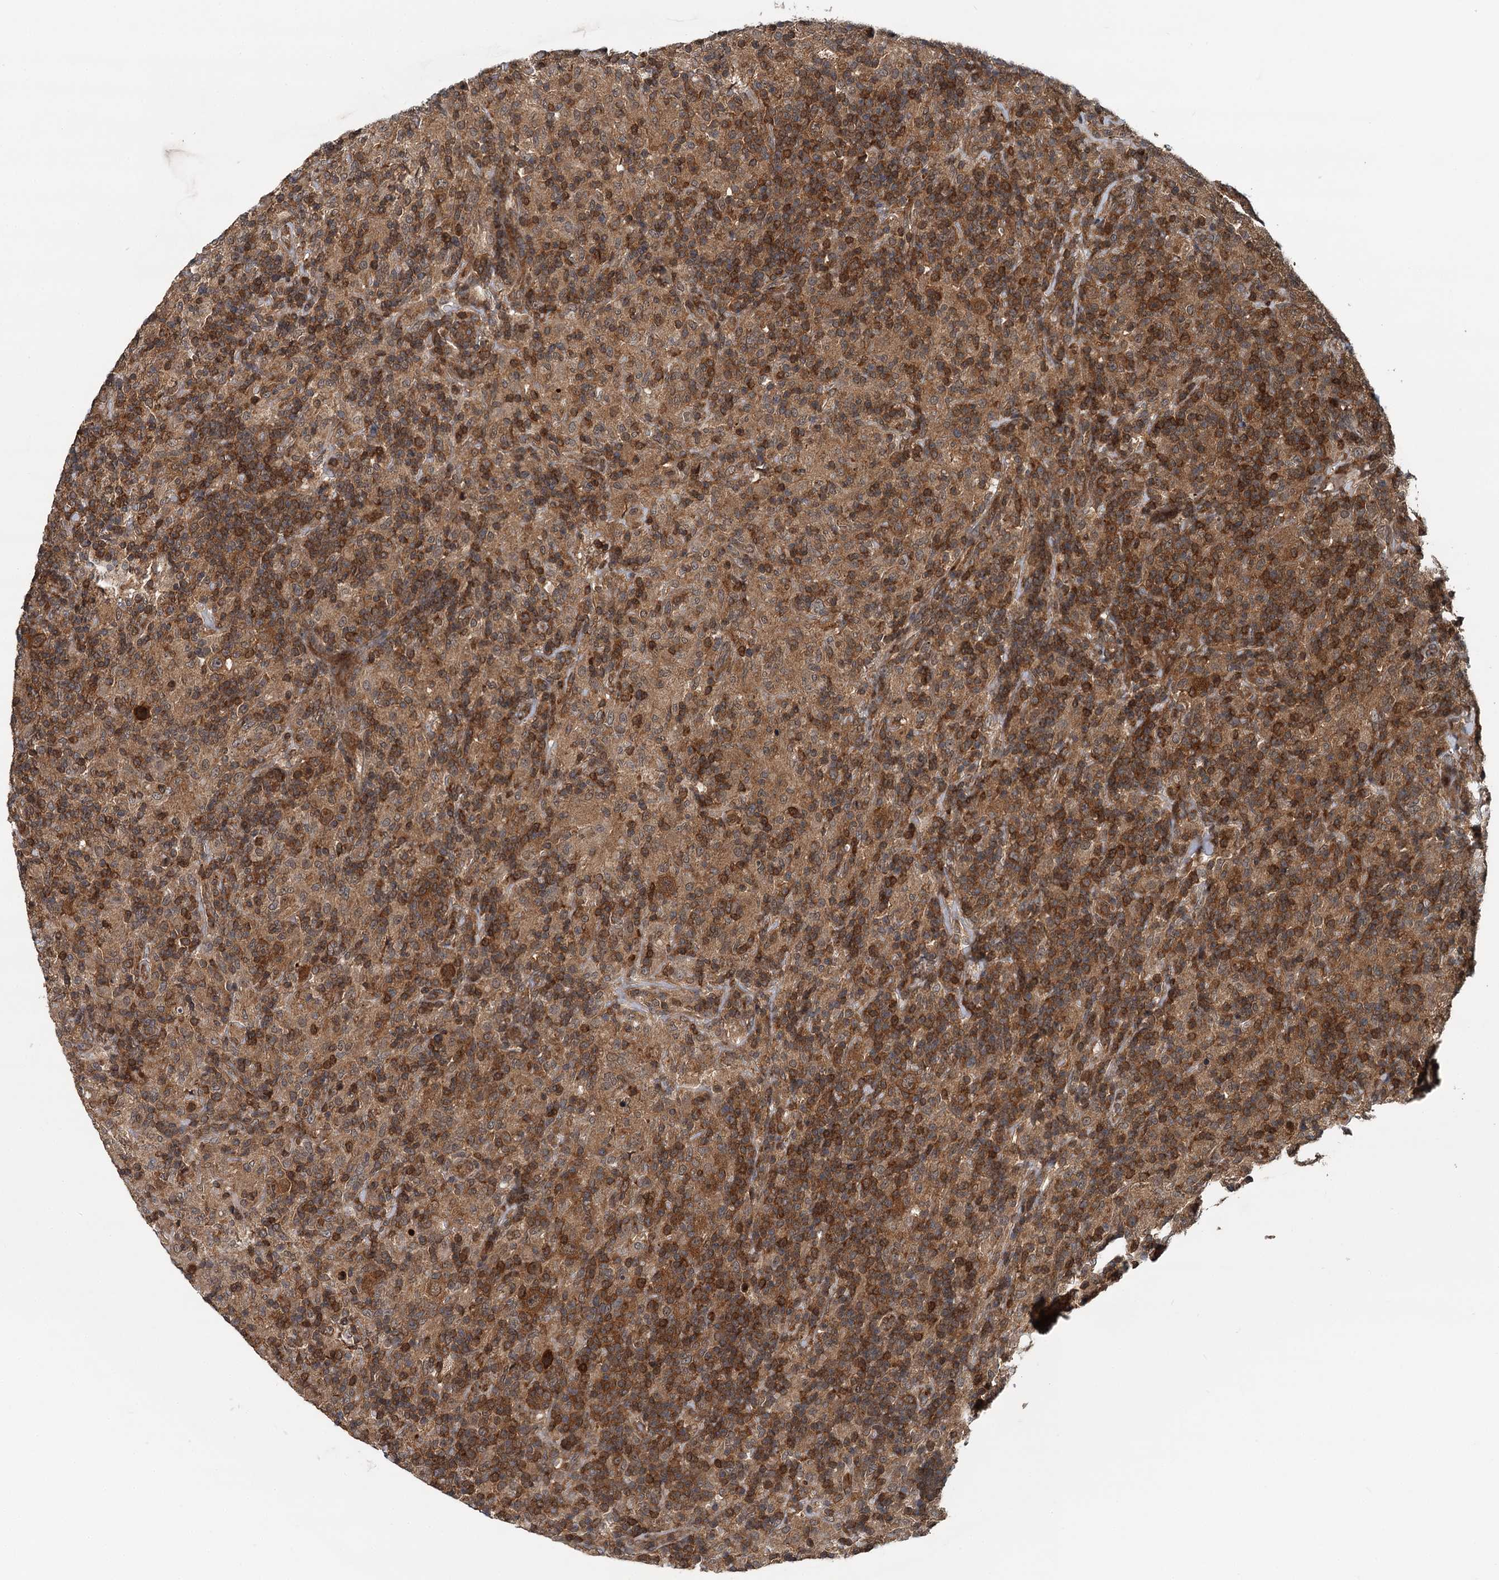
{"staining": {"intensity": "moderate", "quantity": ">75%", "location": "cytoplasmic/membranous"}, "tissue": "lymphoma", "cell_type": "Tumor cells", "image_type": "cancer", "snomed": [{"axis": "morphology", "description": "Hodgkin's disease, NOS"}, {"axis": "topography", "description": "Lymph node"}], "caption": "Human Hodgkin's disease stained with a brown dye shows moderate cytoplasmic/membranous positive expression in about >75% of tumor cells.", "gene": "STUB1", "patient": {"sex": "male", "age": 70}}